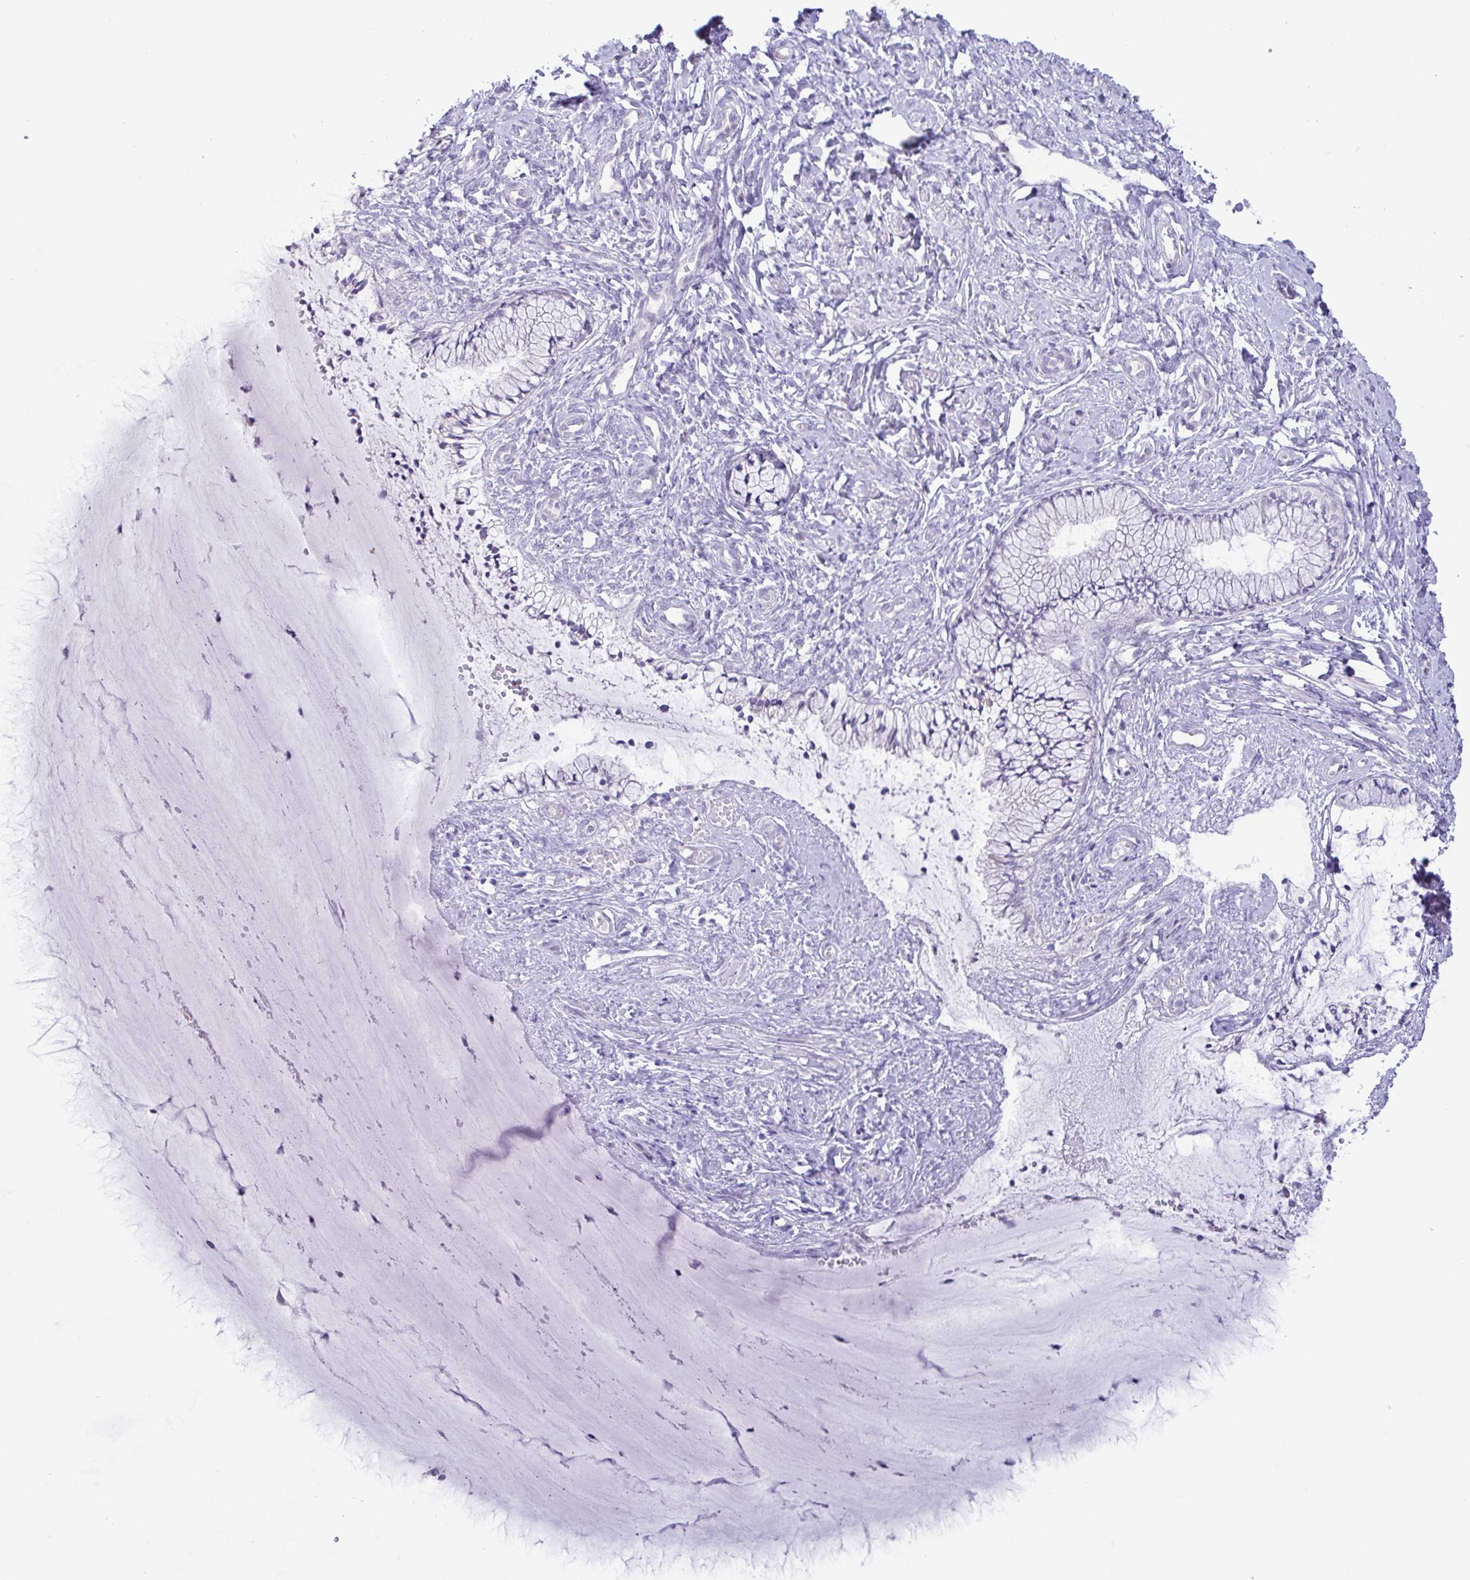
{"staining": {"intensity": "negative", "quantity": "none", "location": "none"}, "tissue": "cervix", "cell_type": "Glandular cells", "image_type": "normal", "snomed": [{"axis": "morphology", "description": "Normal tissue, NOS"}, {"axis": "topography", "description": "Cervix"}], "caption": "Micrograph shows no significant protein staining in glandular cells of unremarkable cervix.", "gene": "C4orf33", "patient": {"sex": "female", "age": 37}}